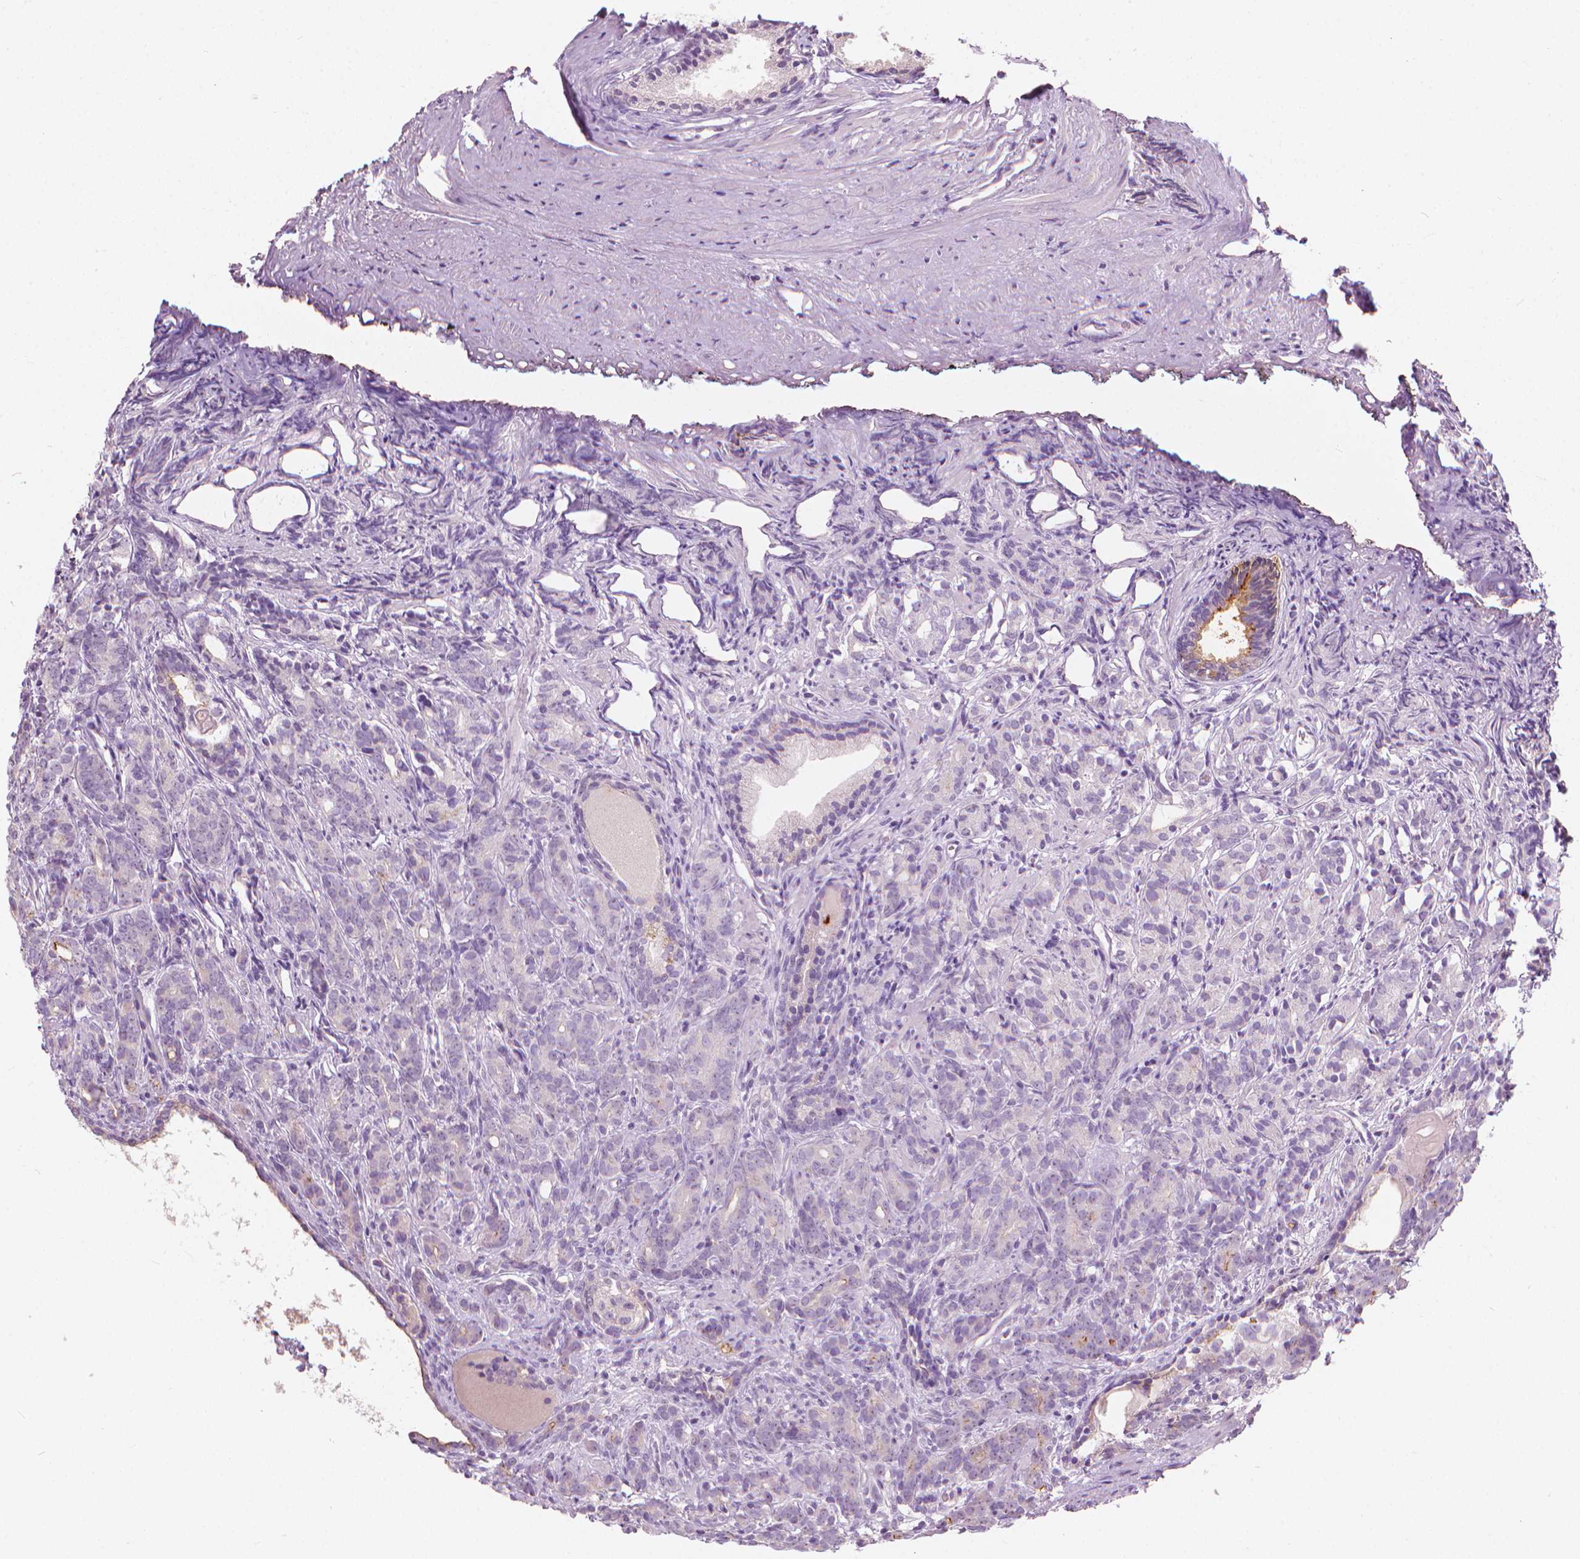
{"staining": {"intensity": "negative", "quantity": "none", "location": "none"}, "tissue": "prostate cancer", "cell_type": "Tumor cells", "image_type": "cancer", "snomed": [{"axis": "morphology", "description": "Adenocarcinoma, High grade"}, {"axis": "topography", "description": "Prostate"}], "caption": "The immunohistochemistry histopathology image has no significant positivity in tumor cells of prostate cancer (high-grade adenocarcinoma) tissue.", "gene": "GPRC5A", "patient": {"sex": "male", "age": 84}}